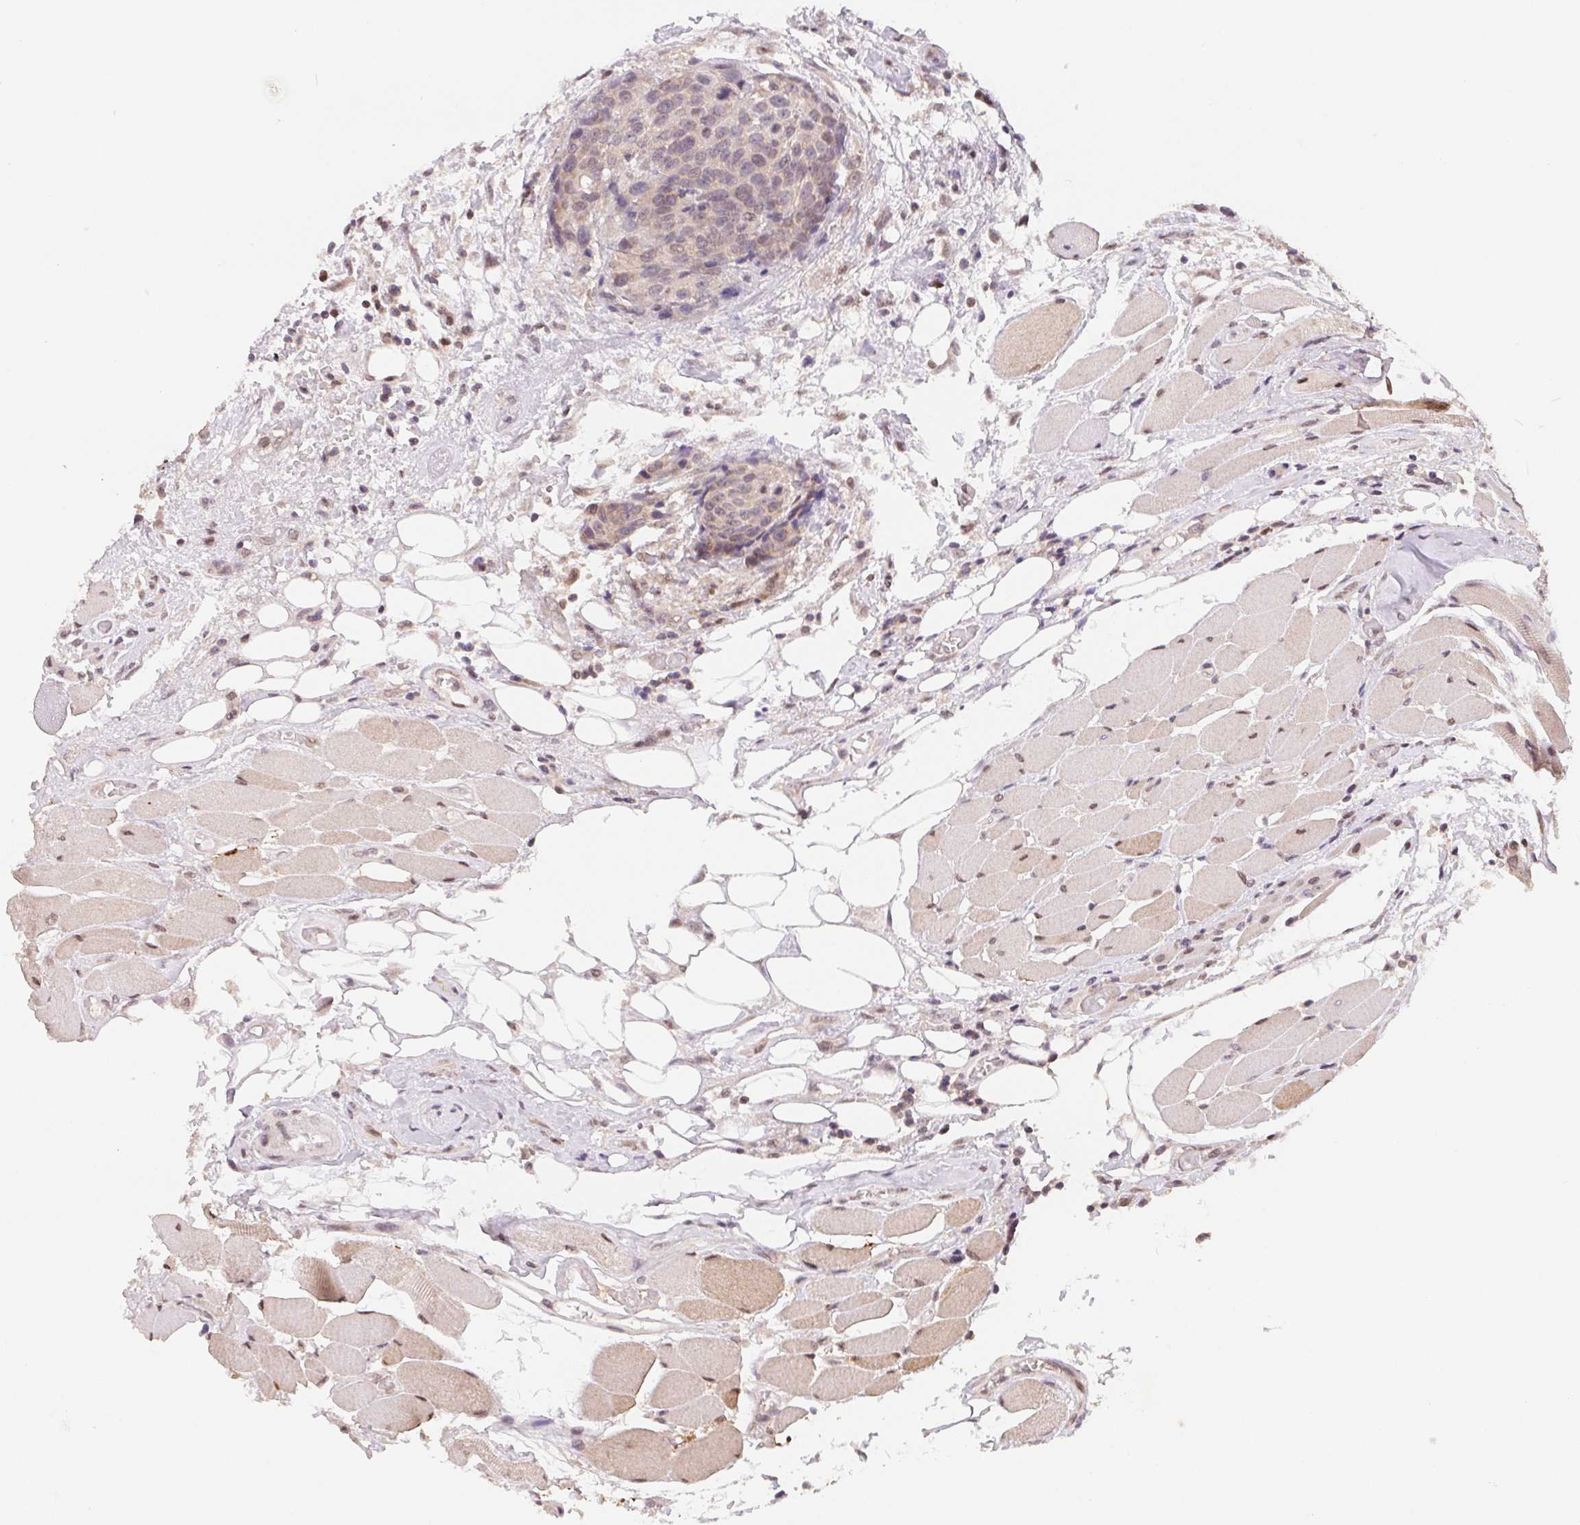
{"staining": {"intensity": "negative", "quantity": "none", "location": "none"}, "tissue": "head and neck cancer", "cell_type": "Tumor cells", "image_type": "cancer", "snomed": [{"axis": "morphology", "description": "Squamous cell carcinoma, NOS"}, {"axis": "topography", "description": "Oral tissue"}, {"axis": "topography", "description": "Head-Neck"}], "caption": "A high-resolution histopathology image shows immunohistochemistry staining of squamous cell carcinoma (head and neck), which displays no significant positivity in tumor cells.", "gene": "HMGN3", "patient": {"sex": "male", "age": 64}}